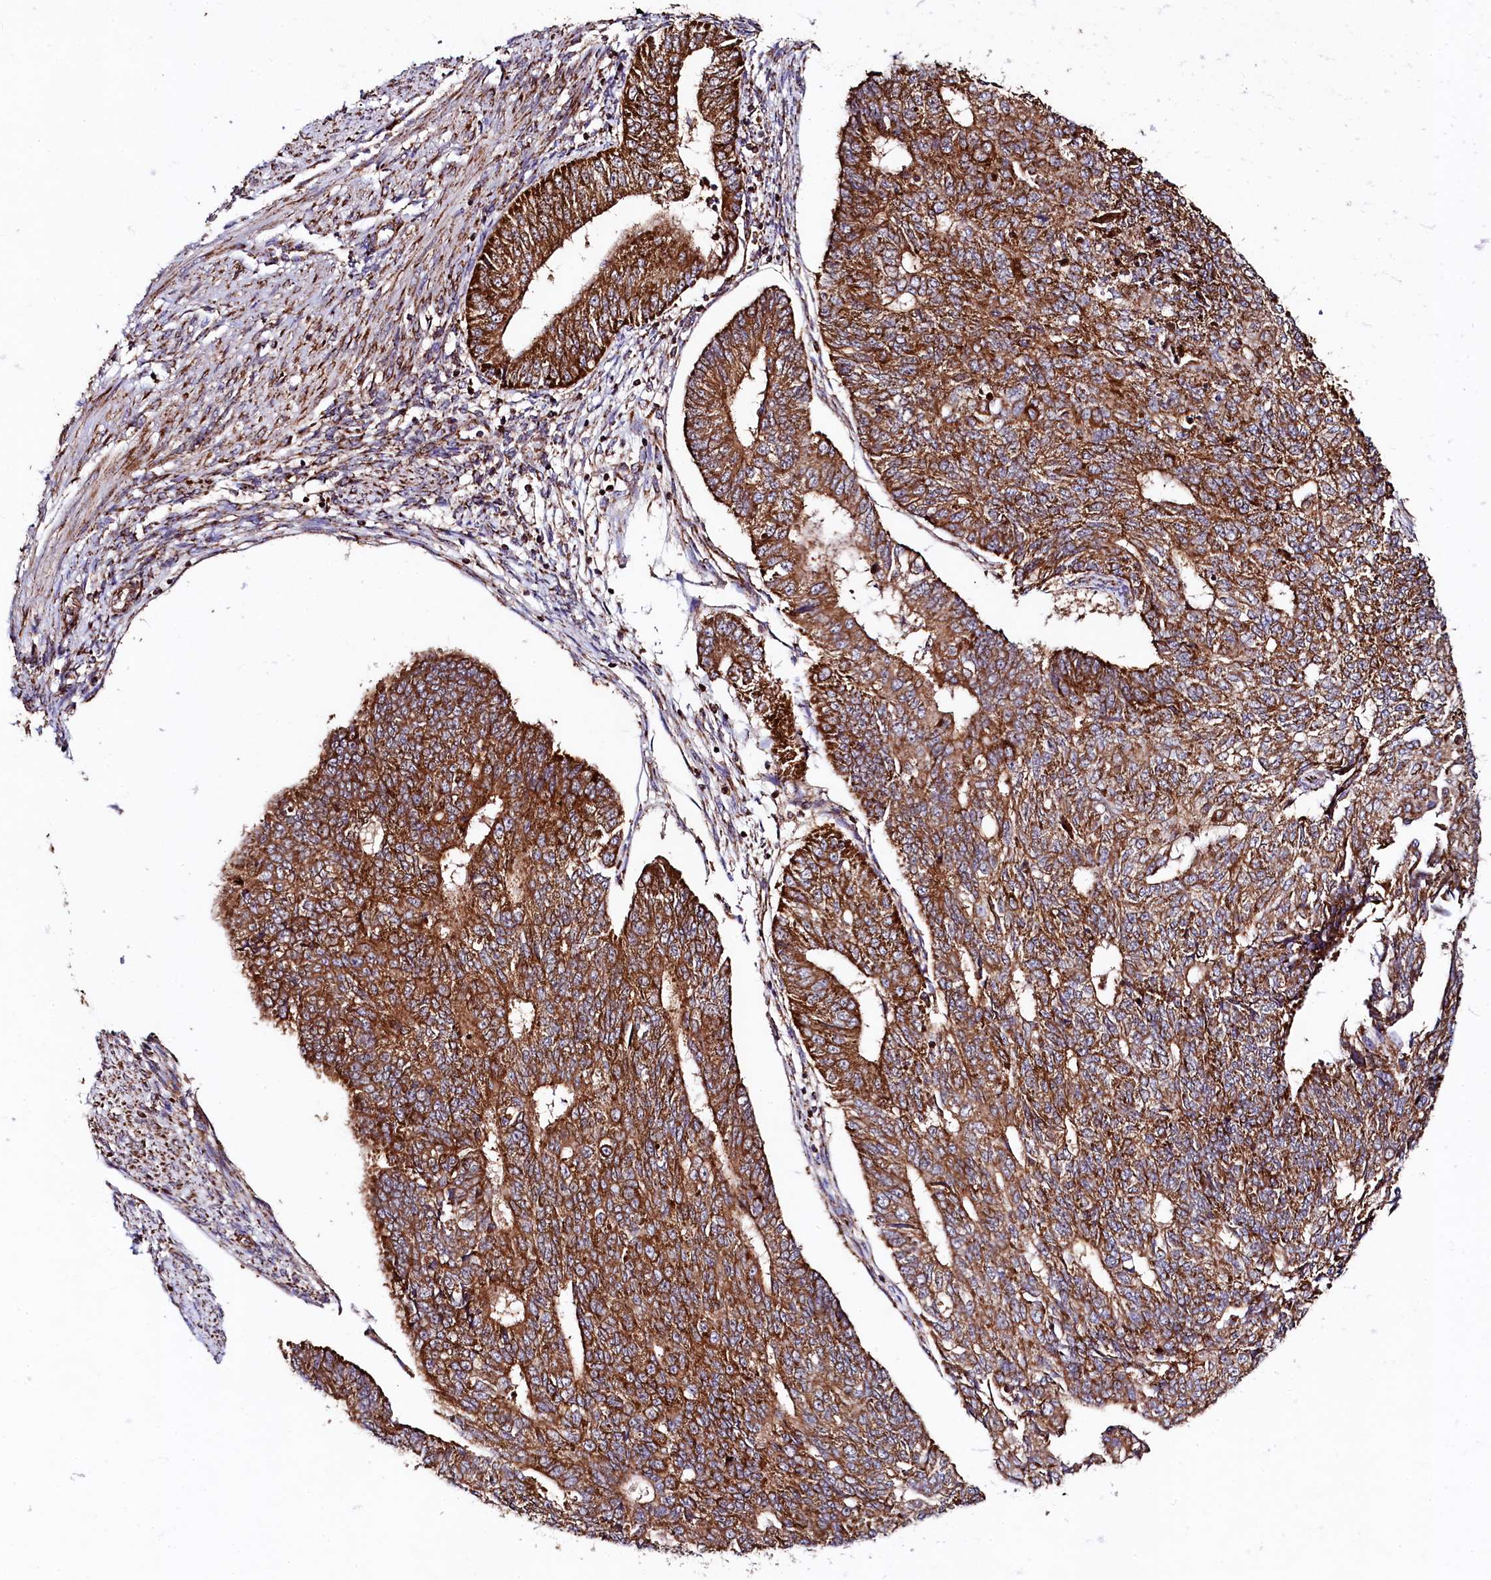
{"staining": {"intensity": "strong", "quantity": ">75%", "location": "cytoplasmic/membranous"}, "tissue": "endometrial cancer", "cell_type": "Tumor cells", "image_type": "cancer", "snomed": [{"axis": "morphology", "description": "Adenocarcinoma, NOS"}, {"axis": "topography", "description": "Endometrium"}], "caption": "Endometrial cancer stained with immunohistochemistry (IHC) demonstrates strong cytoplasmic/membranous positivity in about >75% of tumor cells.", "gene": "CLYBL", "patient": {"sex": "female", "age": 32}}